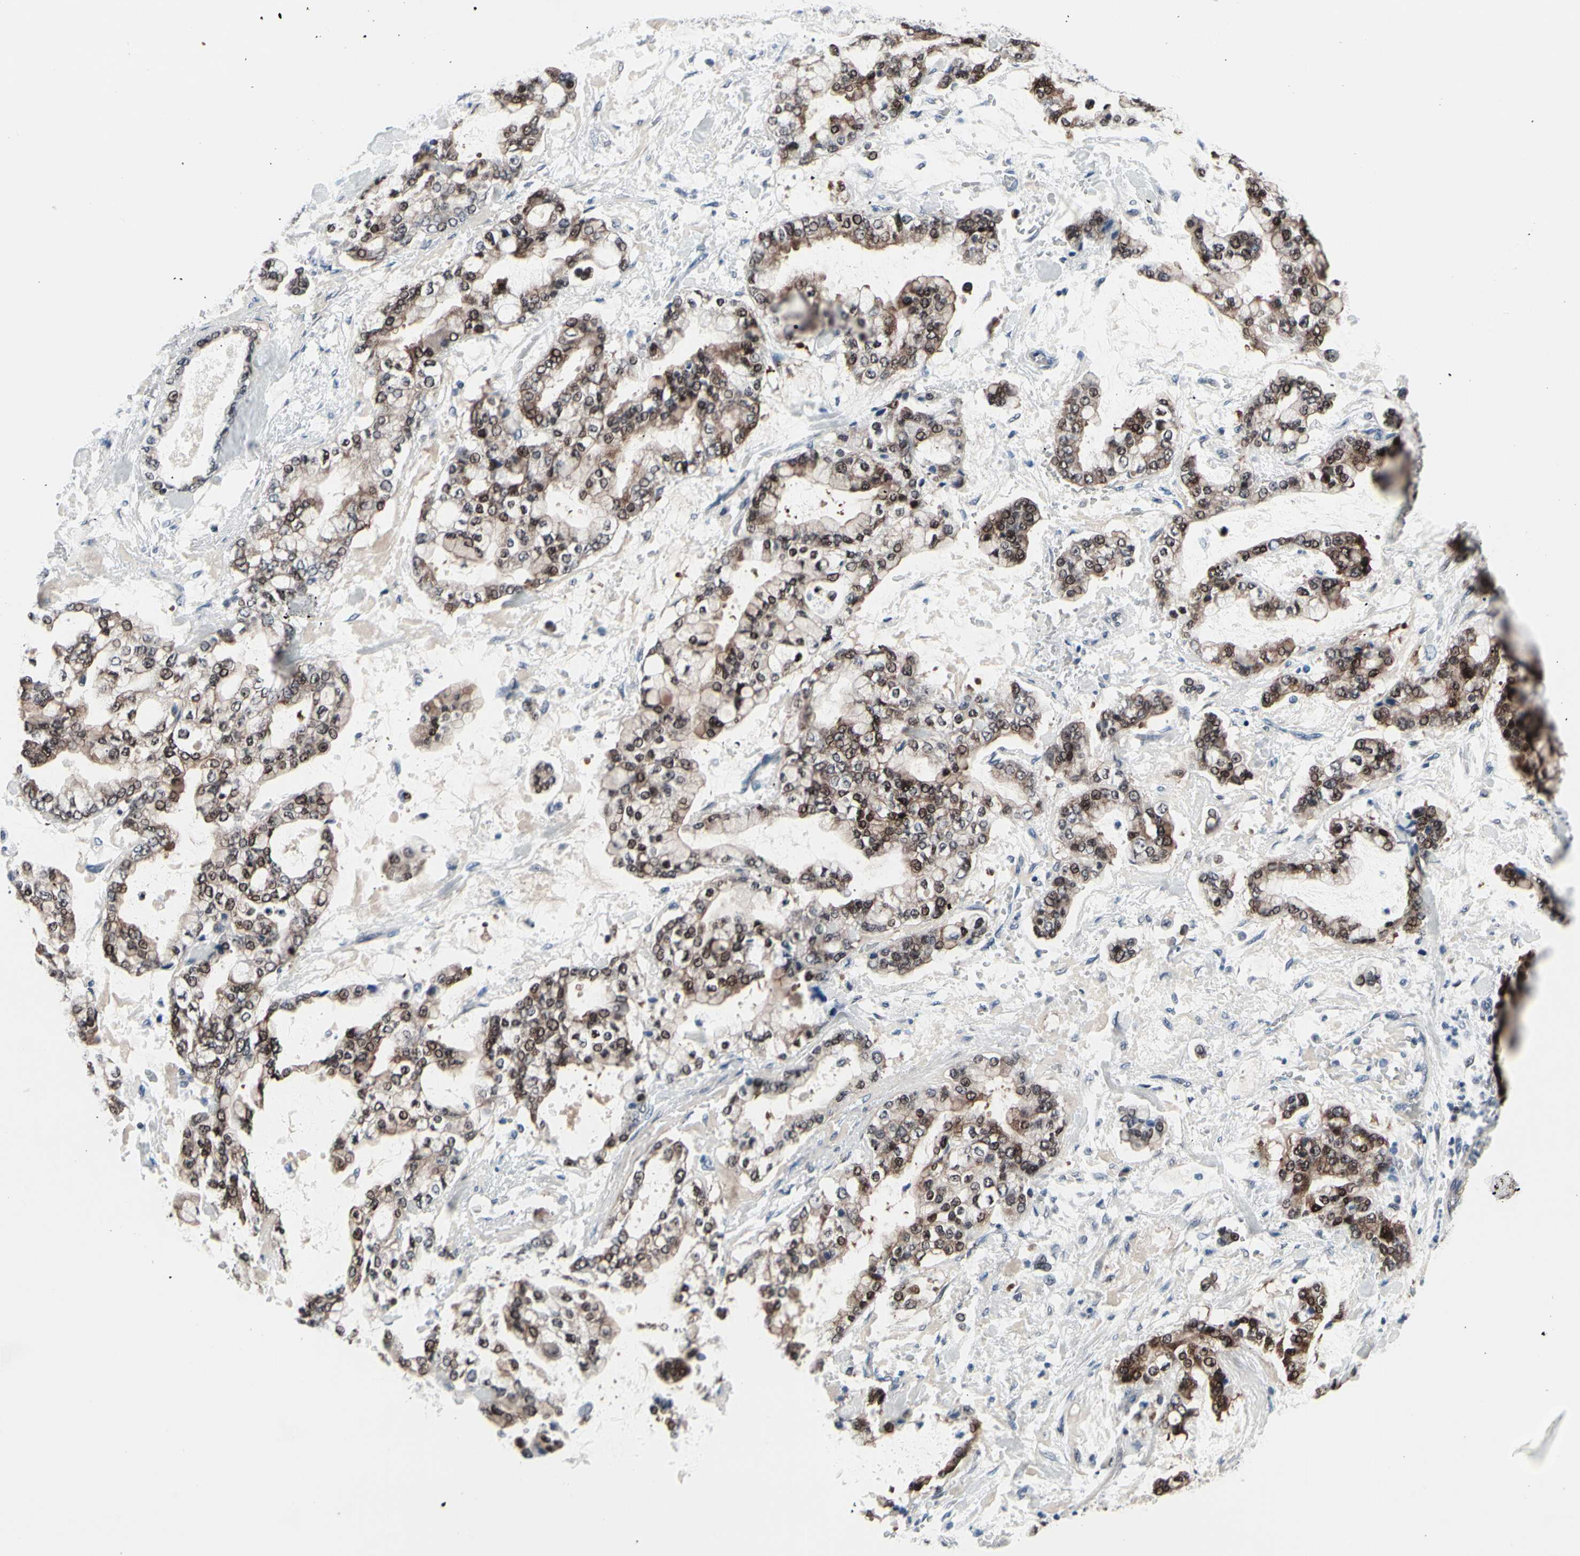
{"staining": {"intensity": "strong", "quantity": ">75%", "location": "cytoplasmic/membranous,nuclear"}, "tissue": "stomach cancer", "cell_type": "Tumor cells", "image_type": "cancer", "snomed": [{"axis": "morphology", "description": "Normal tissue, NOS"}, {"axis": "morphology", "description": "Adenocarcinoma, NOS"}, {"axis": "topography", "description": "Stomach, upper"}, {"axis": "topography", "description": "Stomach"}], "caption": "Tumor cells show strong cytoplasmic/membranous and nuclear staining in about >75% of cells in adenocarcinoma (stomach).", "gene": "TXN", "patient": {"sex": "male", "age": 76}}